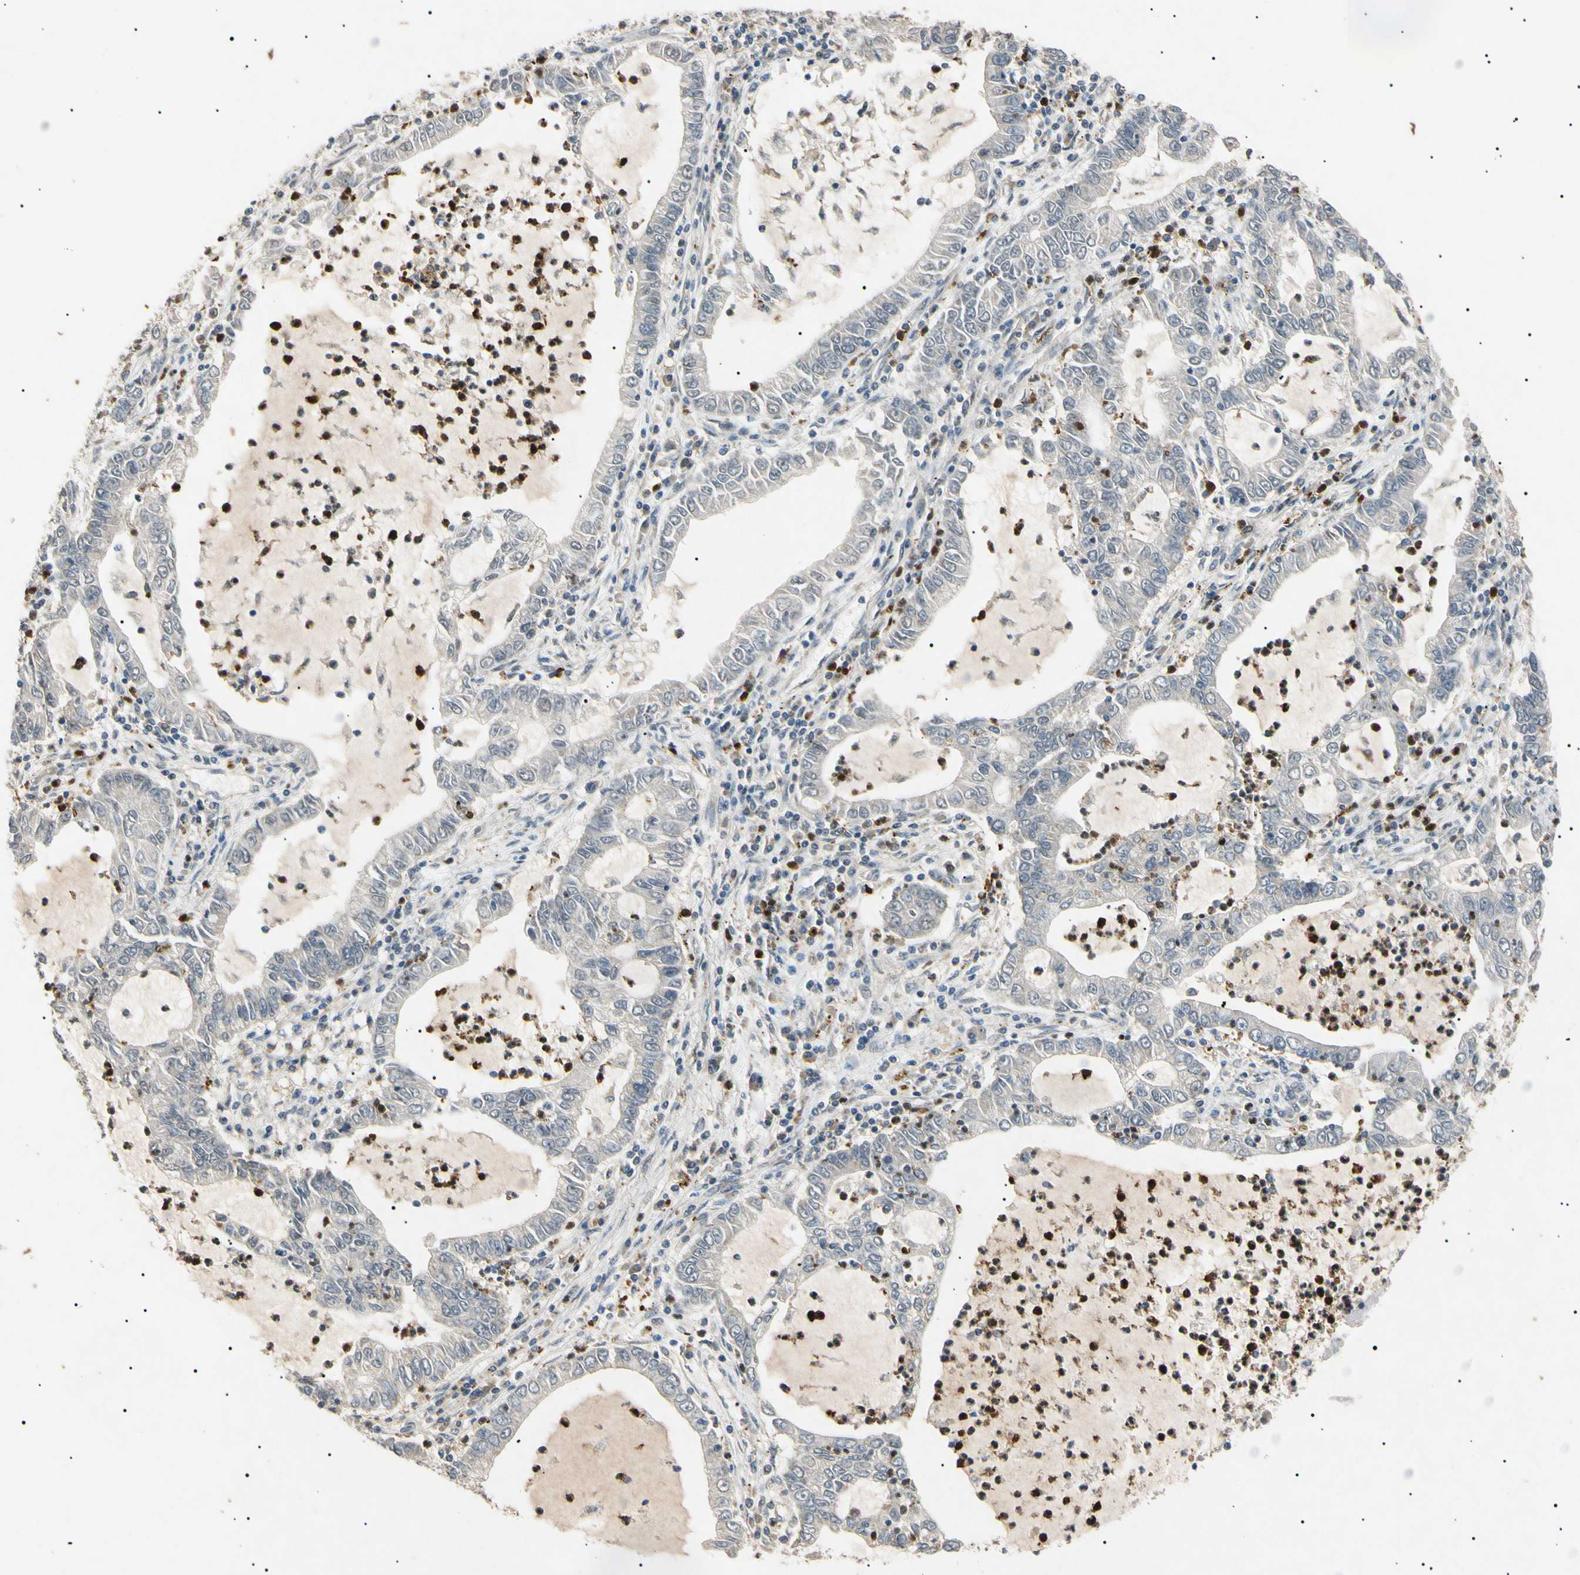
{"staining": {"intensity": "negative", "quantity": "none", "location": "none"}, "tissue": "lung cancer", "cell_type": "Tumor cells", "image_type": "cancer", "snomed": [{"axis": "morphology", "description": "Adenocarcinoma, NOS"}, {"axis": "topography", "description": "Lung"}], "caption": "Tumor cells show no significant positivity in lung adenocarcinoma.", "gene": "TUBB4A", "patient": {"sex": "female", "age": 51}}